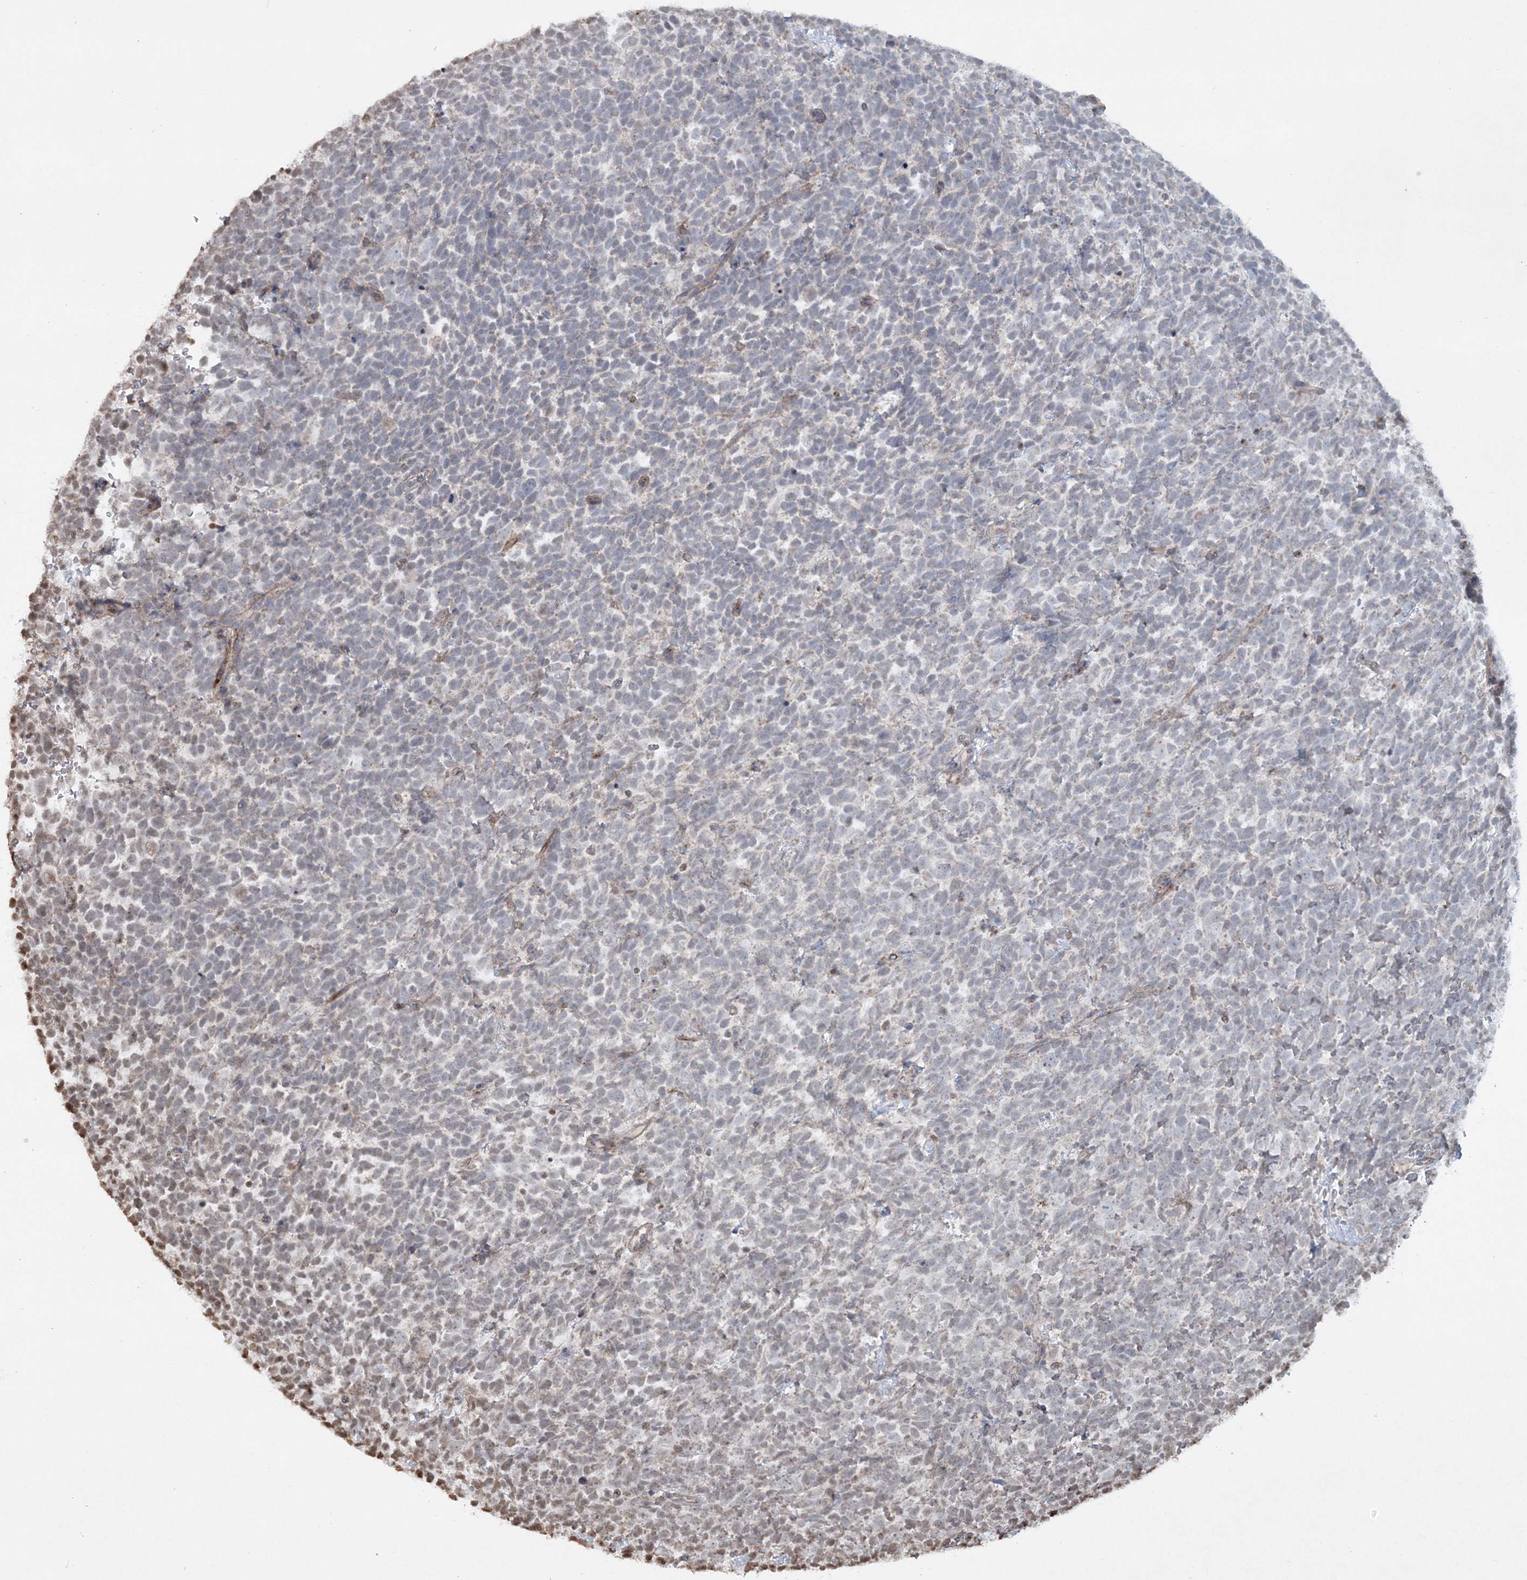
{"staining": {"intensity": "weak", "quantity": "<25%", "location": "nuclear"}, "tissue": "urothelial cancer", "cell_type": "Tumor cells", "image_type": "cancer", "snomed": [{"axis": "morphology", "description": "Urothelial carcinoma, High grade"}, {"axis": "topography", "description": "Urinary bladder"}], "caption": "The immunohistochemistry (IHC) photomicrograph has no significant positivity in tumor cells of urothelial cancer tissue. Brightfield microscopy of immunohistochemistry (IHC) stained with DAB (brown) and hematoxylin (blue), captured at high magnification.", "gene": "TTC7A", "patient": {"sex": "female", "age": 82}}